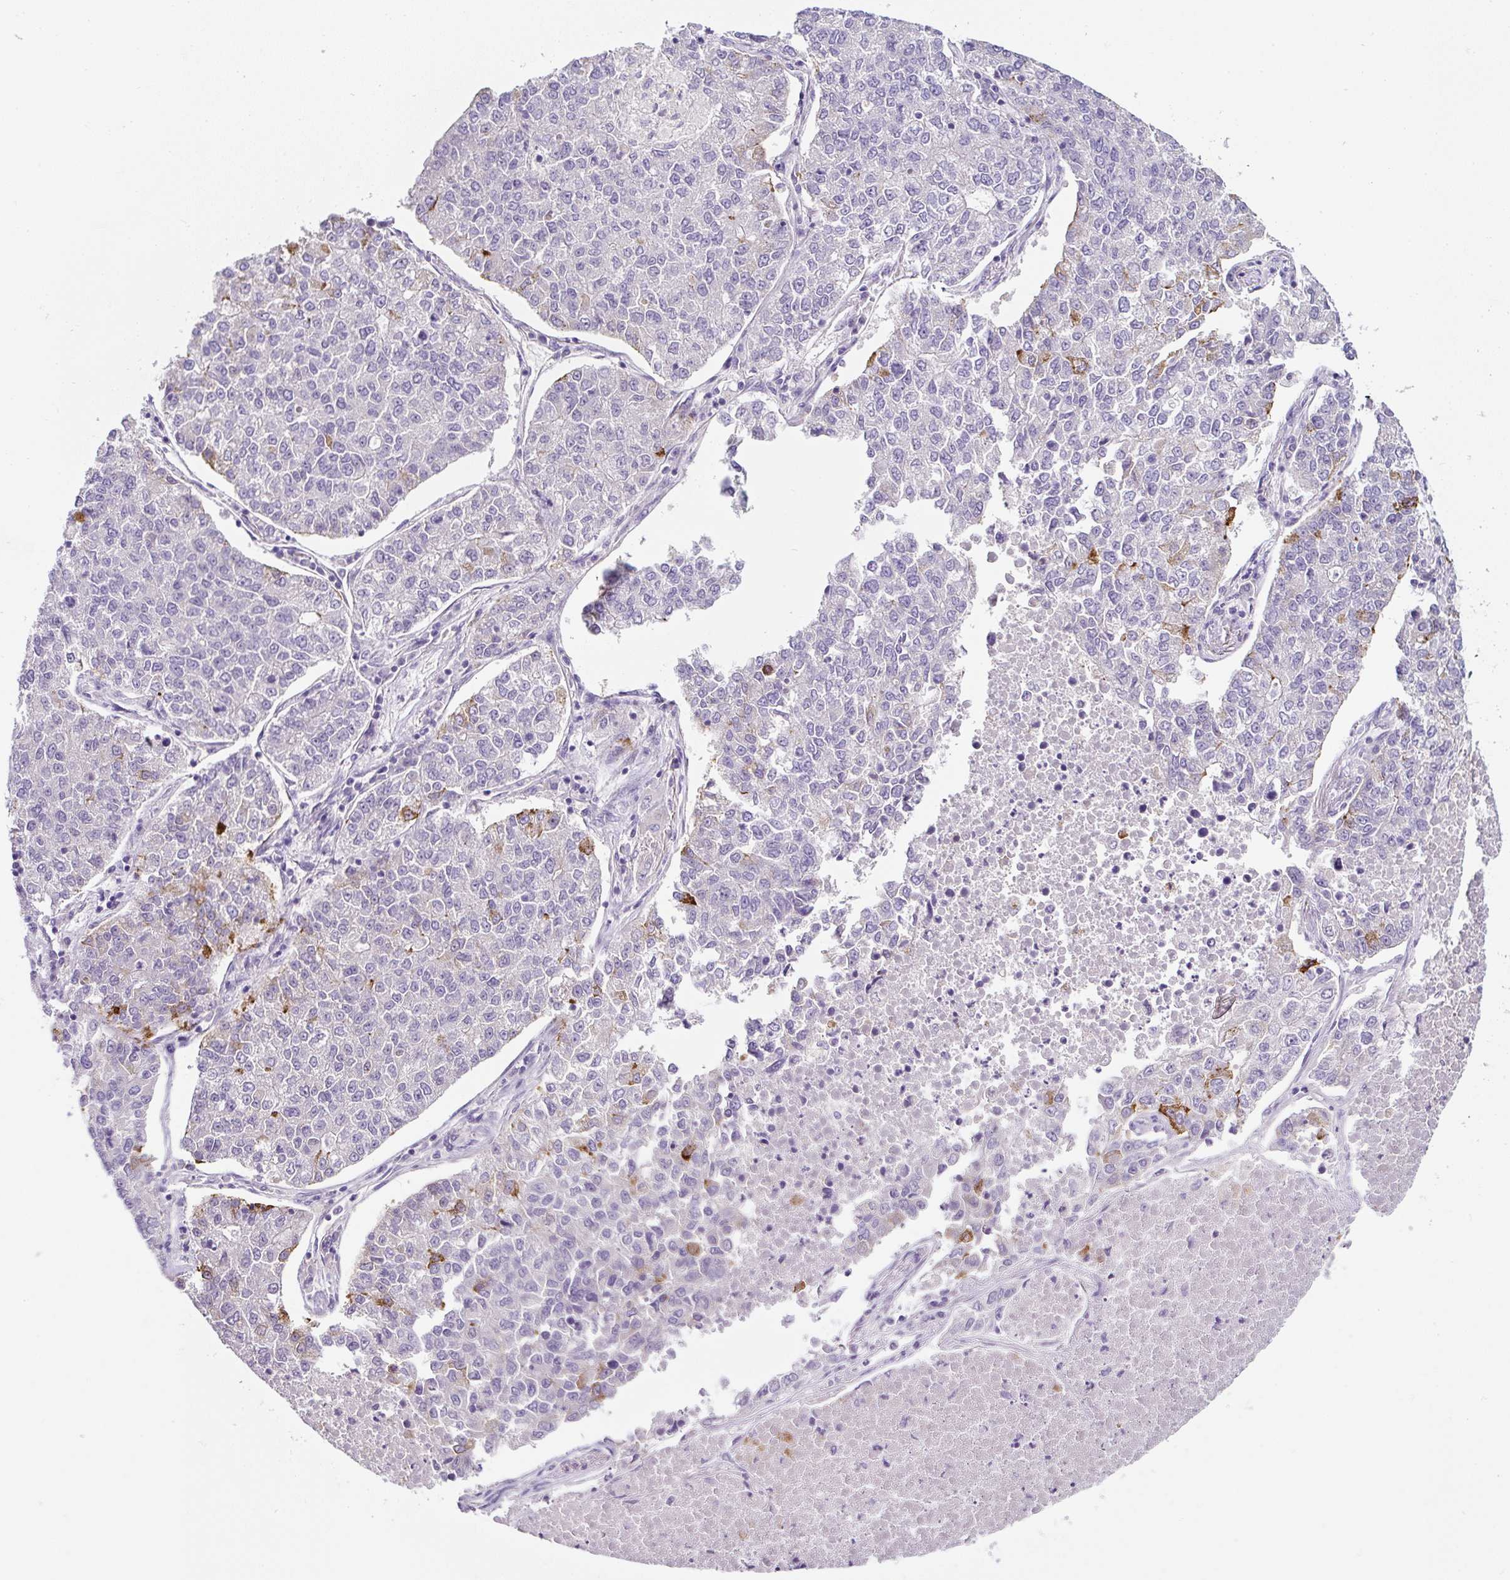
{"staining": {"intensity": "negative", "quantity": "none", "location": "none"}, "tissue": "lung cancer", "cell_type": "Tumor cells", "image_type": "cancer", "snomed": [{"axis": "morphology", "description": "Adenocarcinoma, NOS"}, {"axis": "topography", "description": "Lung"}], "caption": "IHC histopathology image of neoplastic tissue: lung cancer stained with DAB (3,3'-diaminobenzidine) exhibits no significant protein expression in tumor cells.", "gene": "OR14A2", "patient": {"sex": "male", "age": 49}}